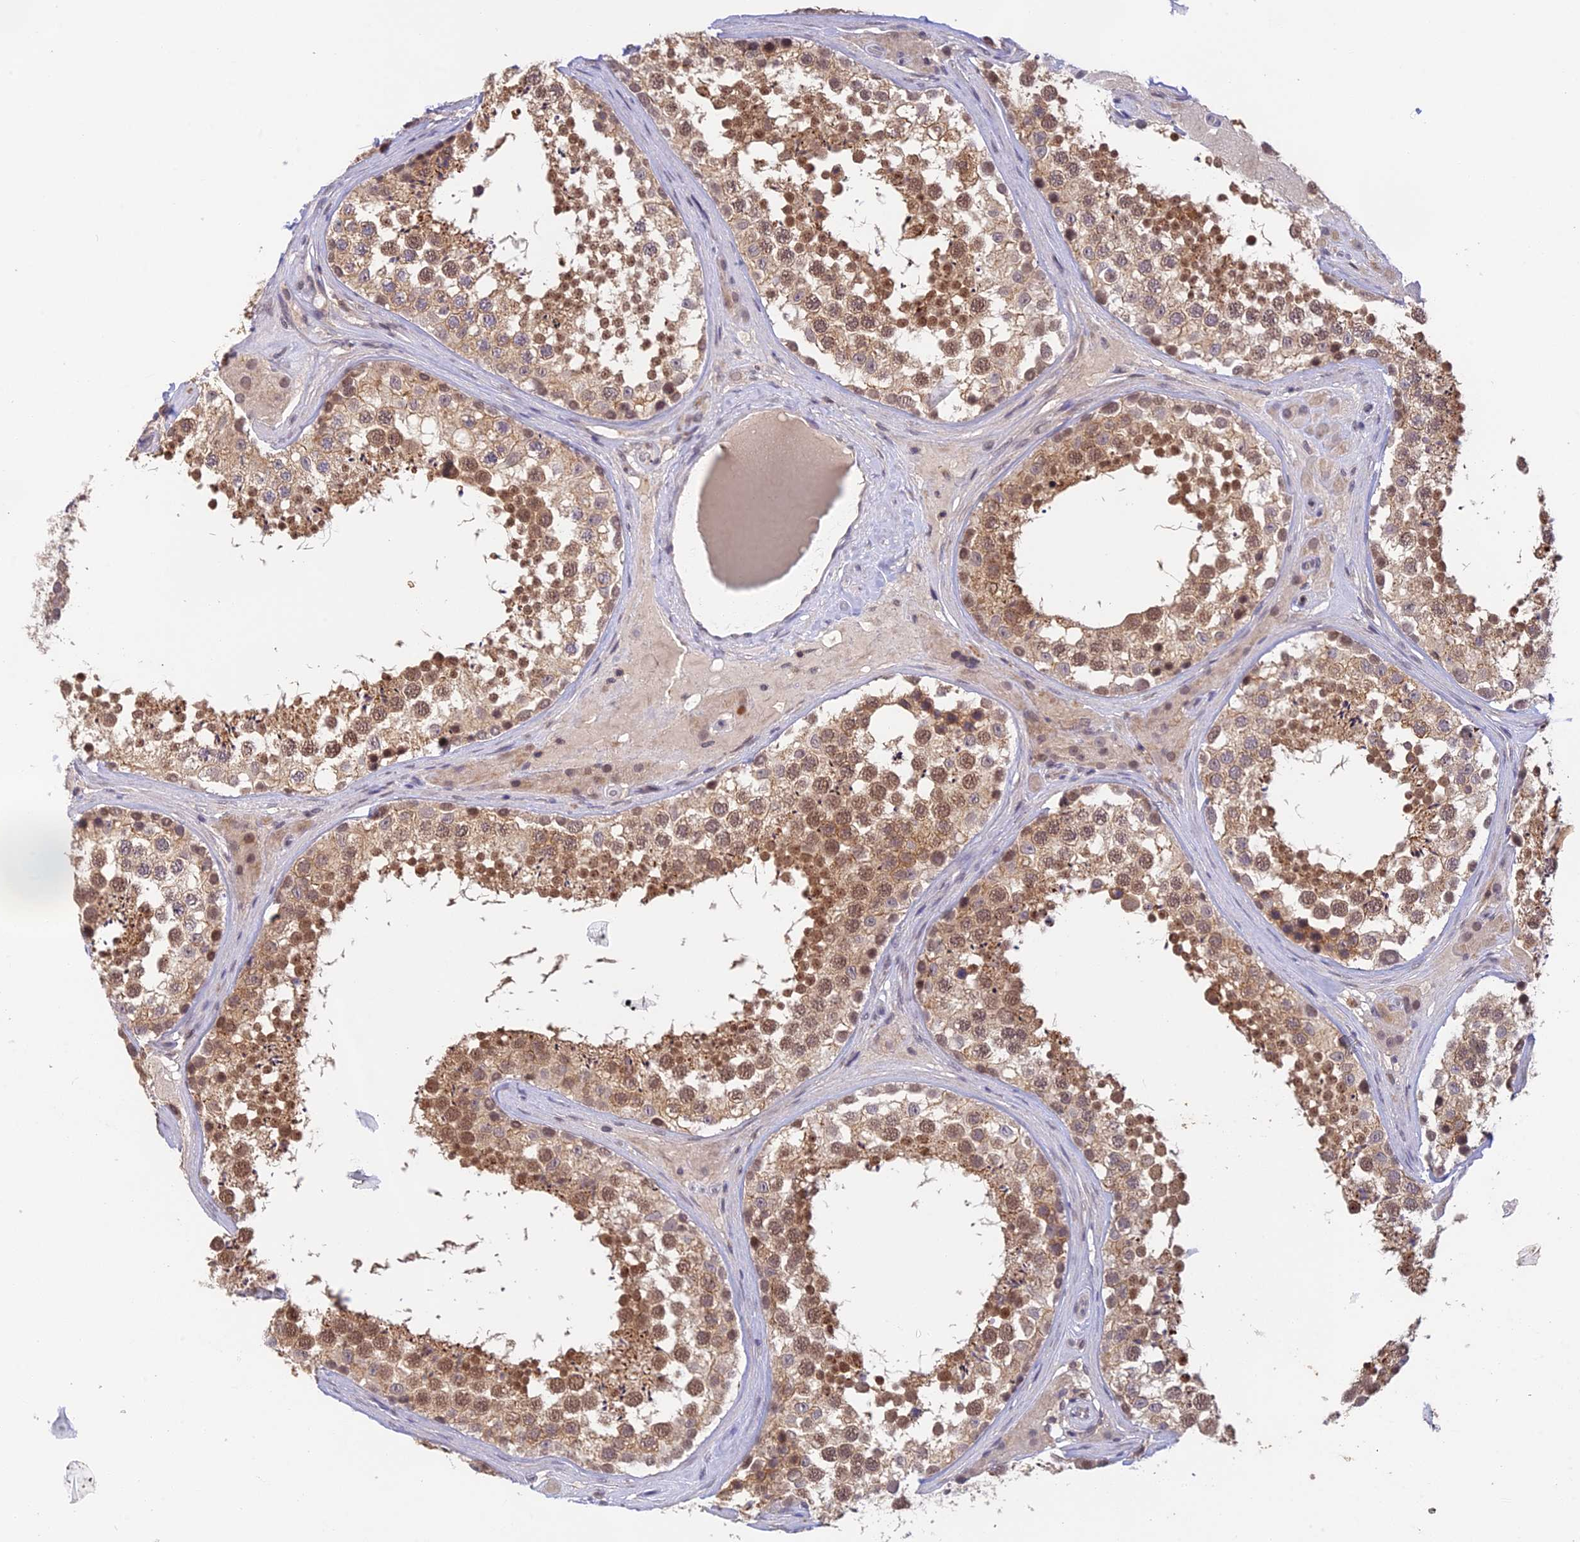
{"staining": {"intensity": "moderate", "quantity": ">75%", "location": "cytoplasmic/membranous,nuclear"}, "tissue": "testis", "cell_type": "Cells in seminiferous ducts", "image_type": "normal", "snomed": [{"axis": "morphology", "description": "Normal tissue, NOS"}, {"axis": "topography", "description": "Testis"}], "caption": "Immunohistochemistry image of normal testis: testis stained using immunohistochemistry (IHC) shows medium levels of moderate protein expression localized specifically in the cytoplasmic/membranous,nuclear of cells in seminiferous ducts, appearing as a cytoplasmic/membranous,nuclear brown color.", "gene": "PEX16", "patient": {"sex": "male", "age": 46}}